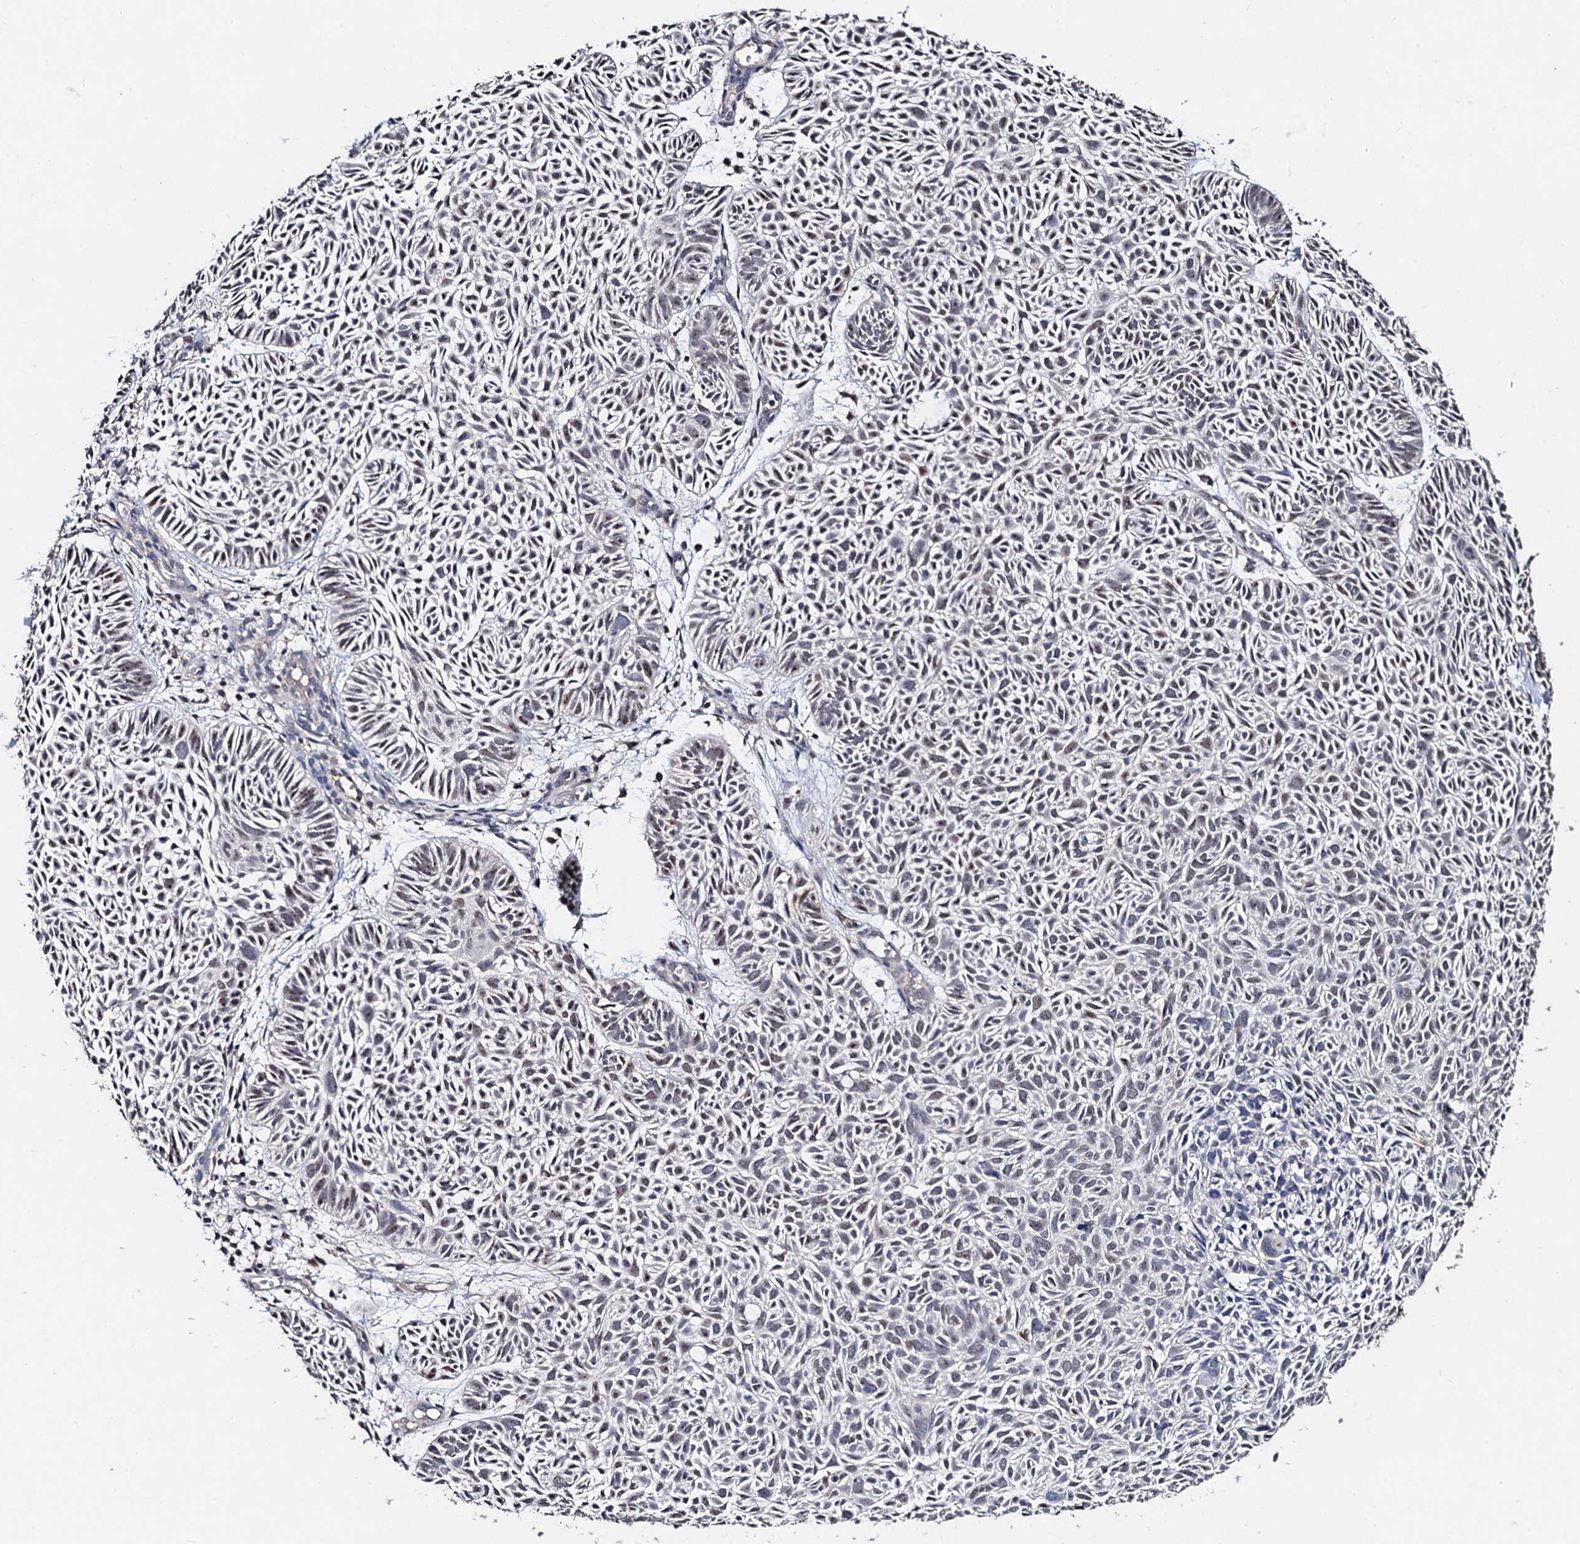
{"staining": {"intensity": "weak", "quantity": "<25%", "location": "nuclear"}, "tissue": "skin cancer", "cell_type": "Tumor cells", "image_type": "cancer", "snomed": [{"axis": "morphology", "description": "Basal cell carcinoma"}, {"axis": "topography", "description": "Skin"}], "caption": "Skin cancer was stained to show a protein in brown. There is no significant positivity in tumor cells.", "gene": "PPTC7", "patient": {"sex": "male", "age": 69}}